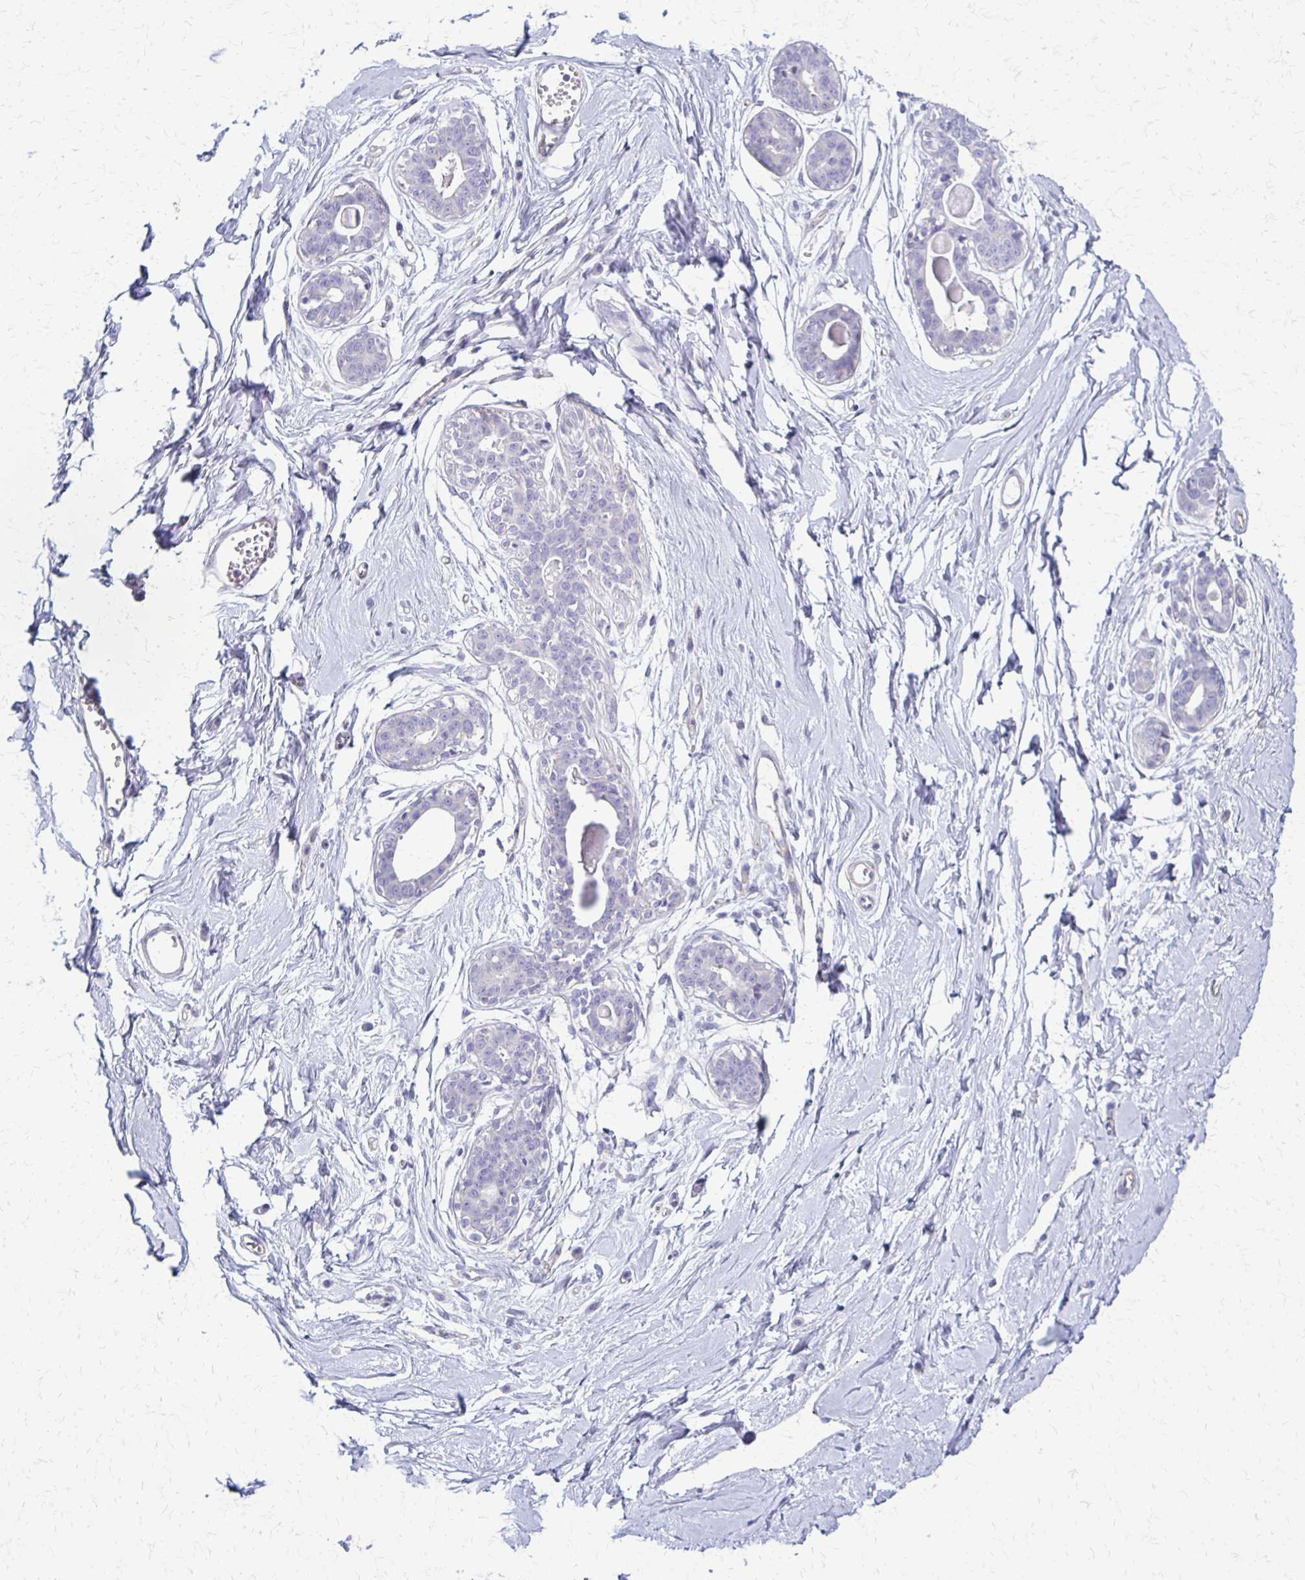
{"staining": {"intensity": "negative", "quantity": "none", "location": "none"}, "tissue": "breast", "cell_type": "Adipocytes", "image_type": "normal", "snomed": [{"axis": "morphology", "description": "Normal tissue, NOS"}, {"axis": "topography", "description": "Breast"}], "caption": "Immunohistochemistry photomicrograph of normal breast stained for a protein (brown), which reveals no staining in adipocytes.", "gene": "RHOC", "patient": {"sex": "female", "age": 45}}